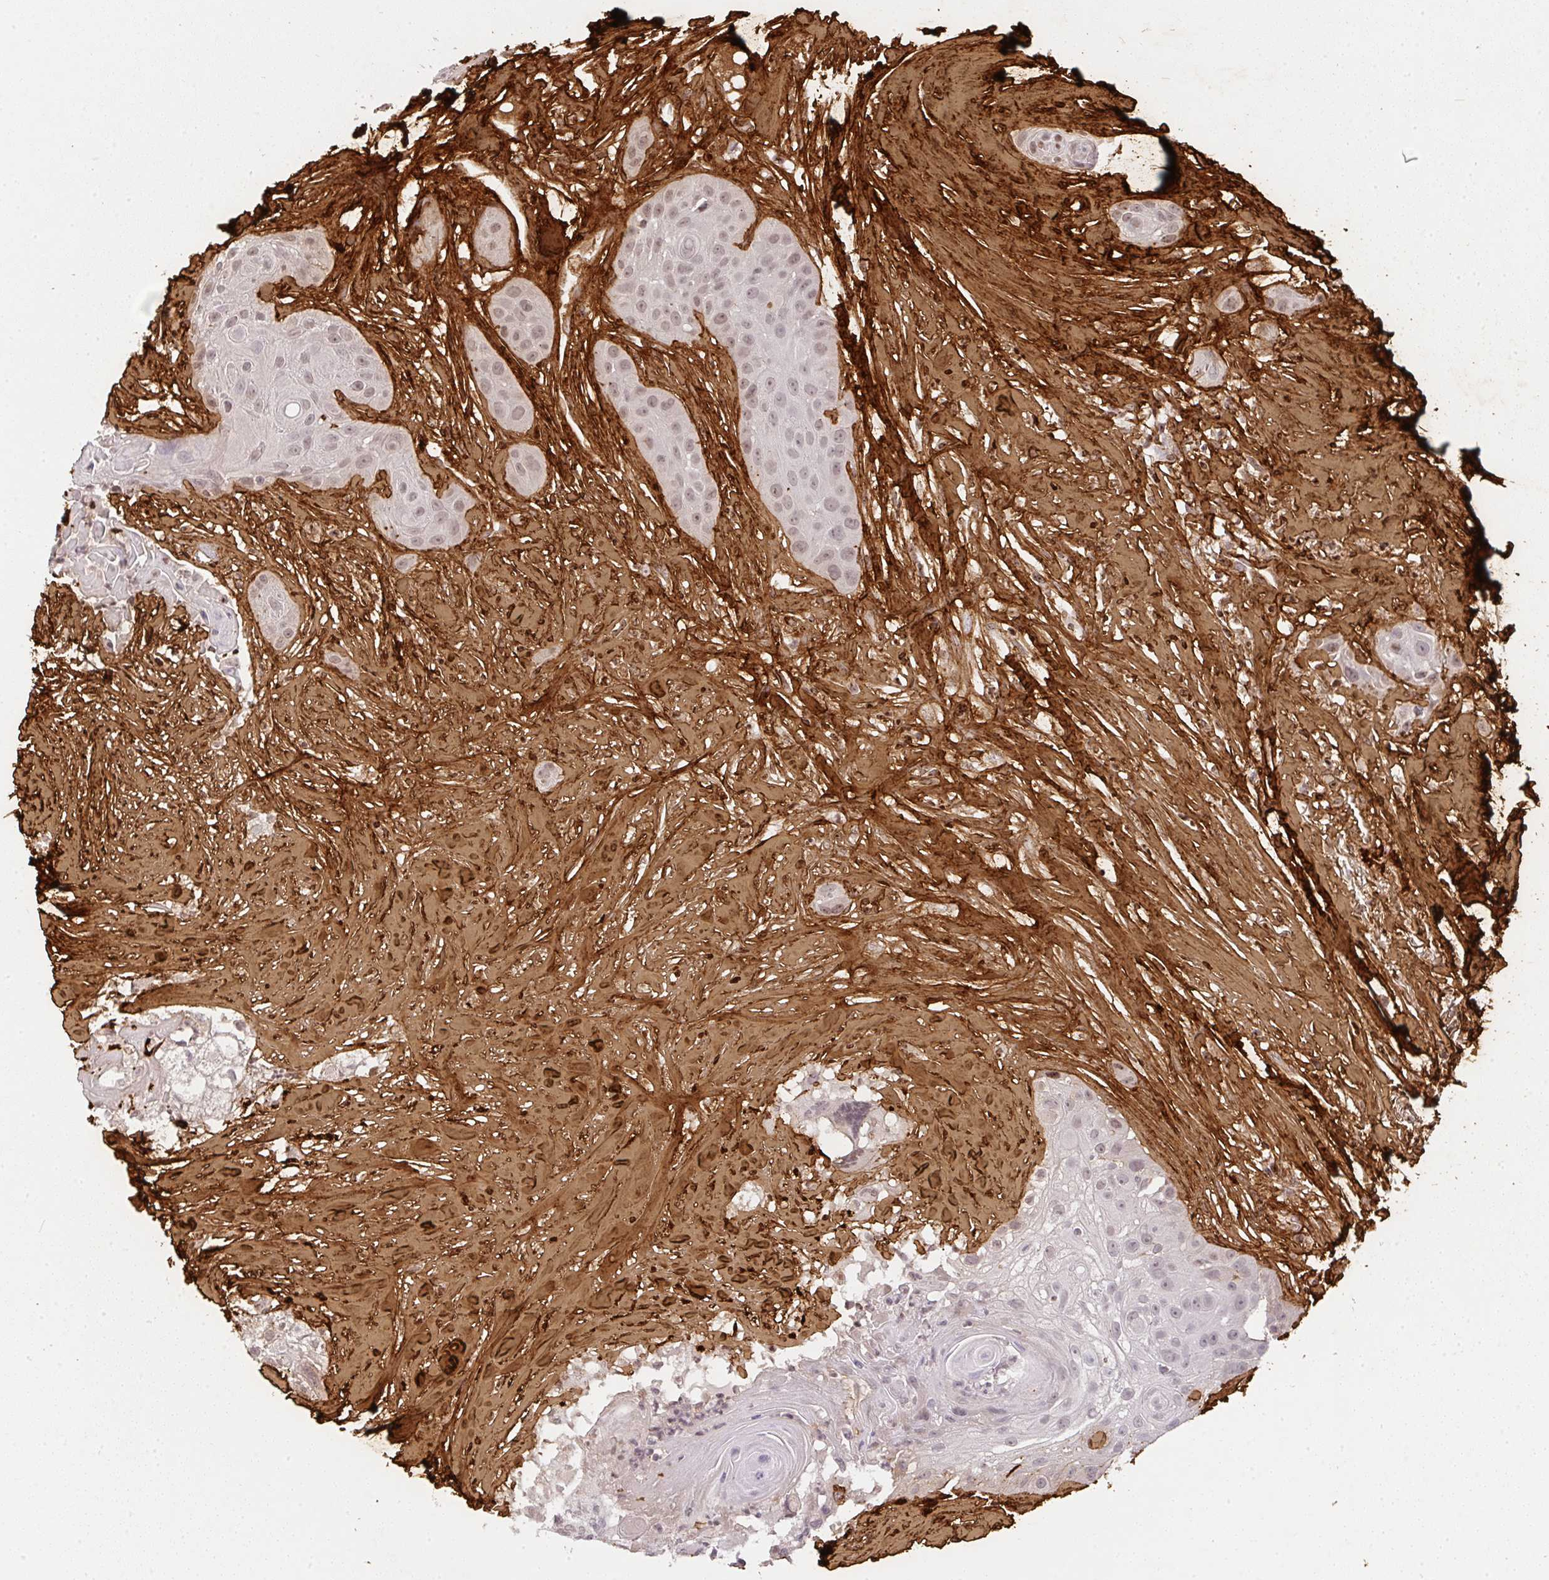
{"staining": {"intensity": "negative", "quantity": "none", "location": "none"}, "tissue": "head and neck cancer", "cell_type": "Tumor cells", "image_type": "cancer", "snomed": [{"axis": "morphology", "description": "Squamous cell carcinoma, NOS"}, {"axis": "topography", "description": "Head-Neck"}], "caption": "This photomicrograph is of squamous cell carcinoma (head and neck) stained with IHC to label a protein in brown with the nuclei are counter-stained blue. There is no expression in tumor cells. (DAB immunohistochemistry (IHC) visualized using brightfield microscopy, high magnification).", "gene": "COL3A1", "patient": {"sex": "male", "age": 83}}